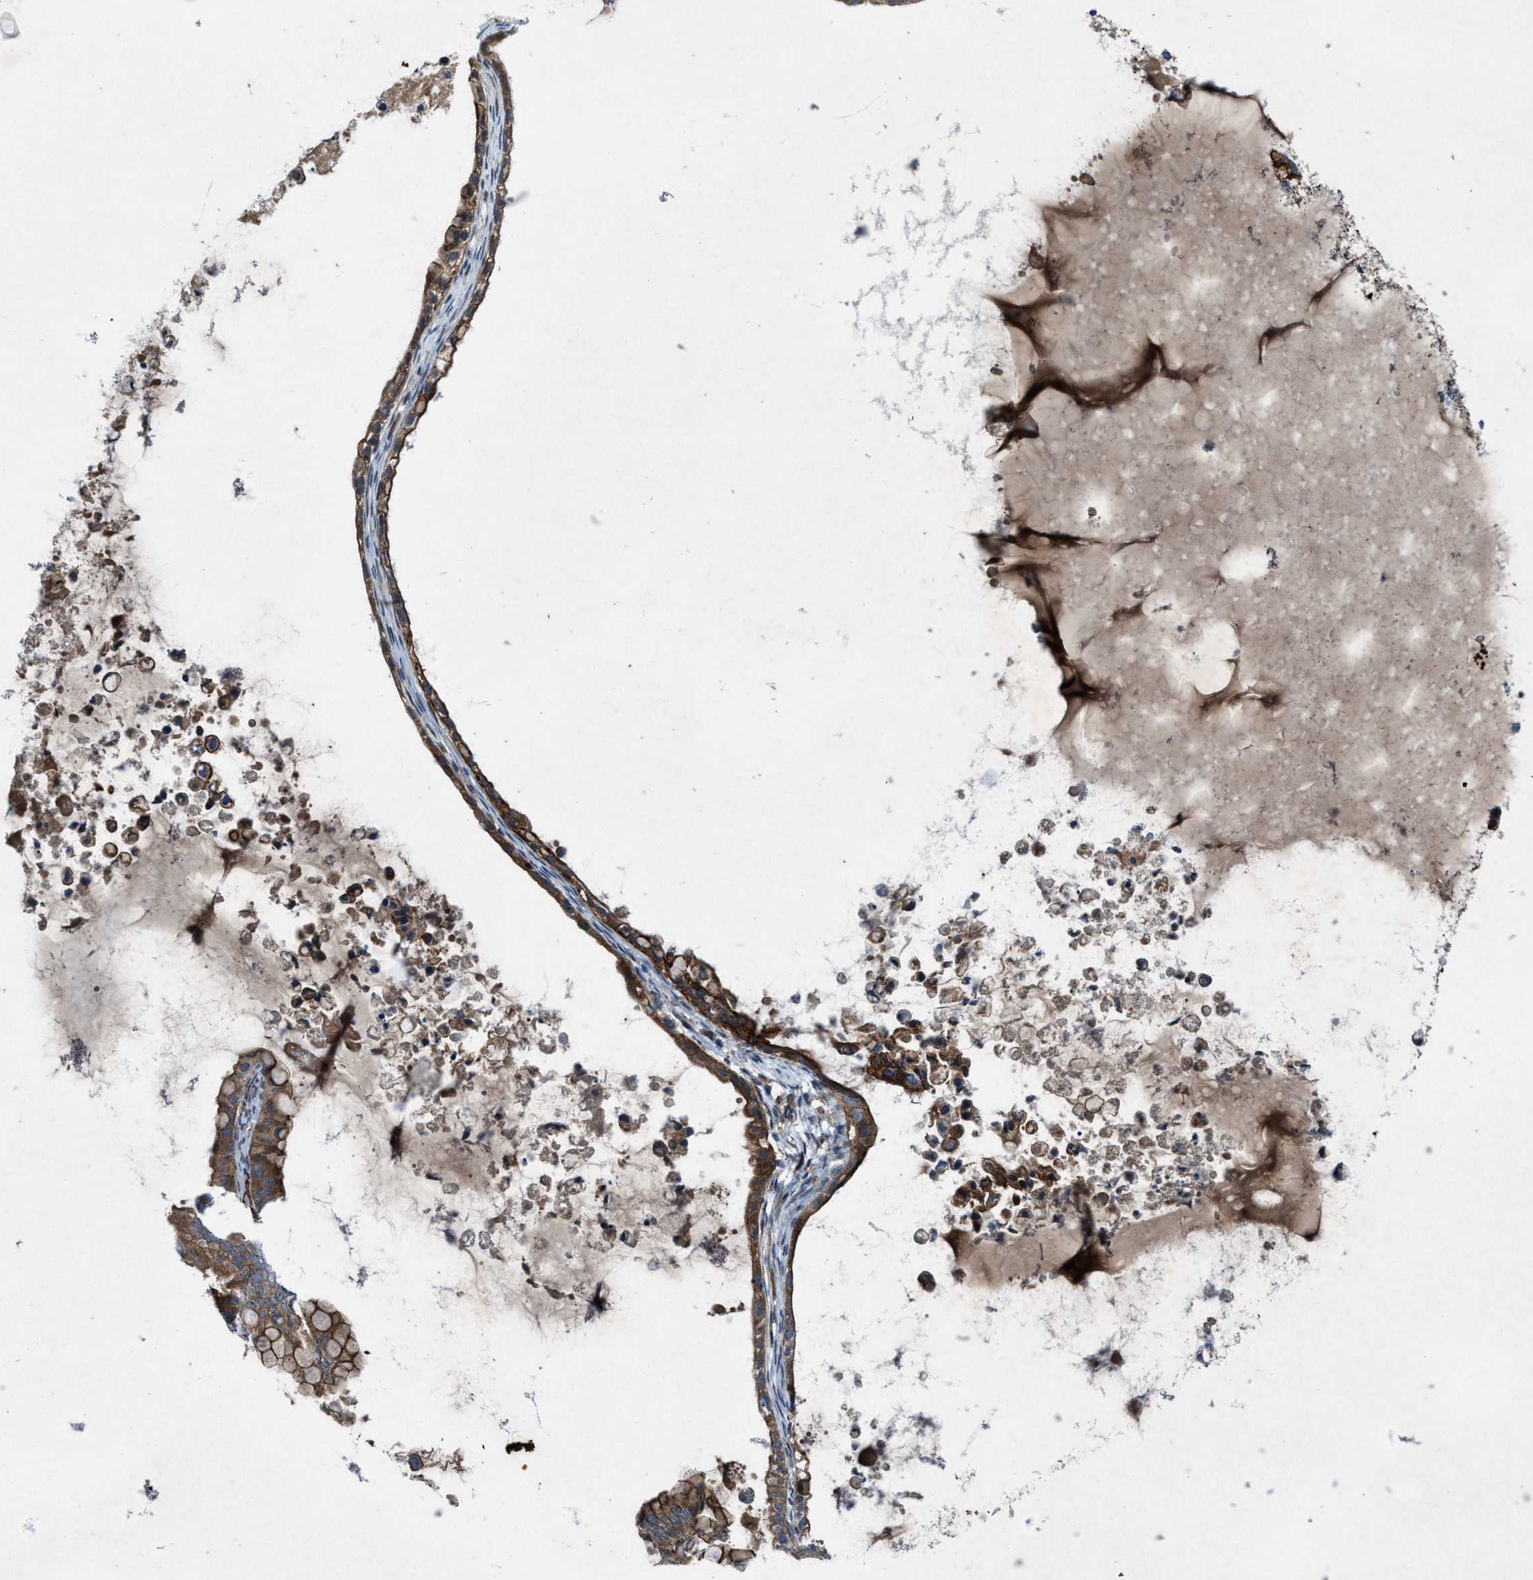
{"staining": {"intensity": "moderate", "quantity": ">75%", "location": "cytoplasmic/membranous"}, "tissue": "ovarian cancer", "cell_type": "Tumor cells", "image_type": "cancer", "snomed": [{"axis": "morphology", "description": "Cystadenocarcinoma, mucinous, NOS"}, {"axis": "topography", "description": "Ovary"}], "caption": "Protein expression by immunohistochemistry (IHC) exhibits moderate cytoplasmic/membranous staining in approximately >75% of tumor cells in ovarian mucinous cystadenocarcinoma.", "gene": "URGCP", "patient": {"sex": "female", "age": 80}}